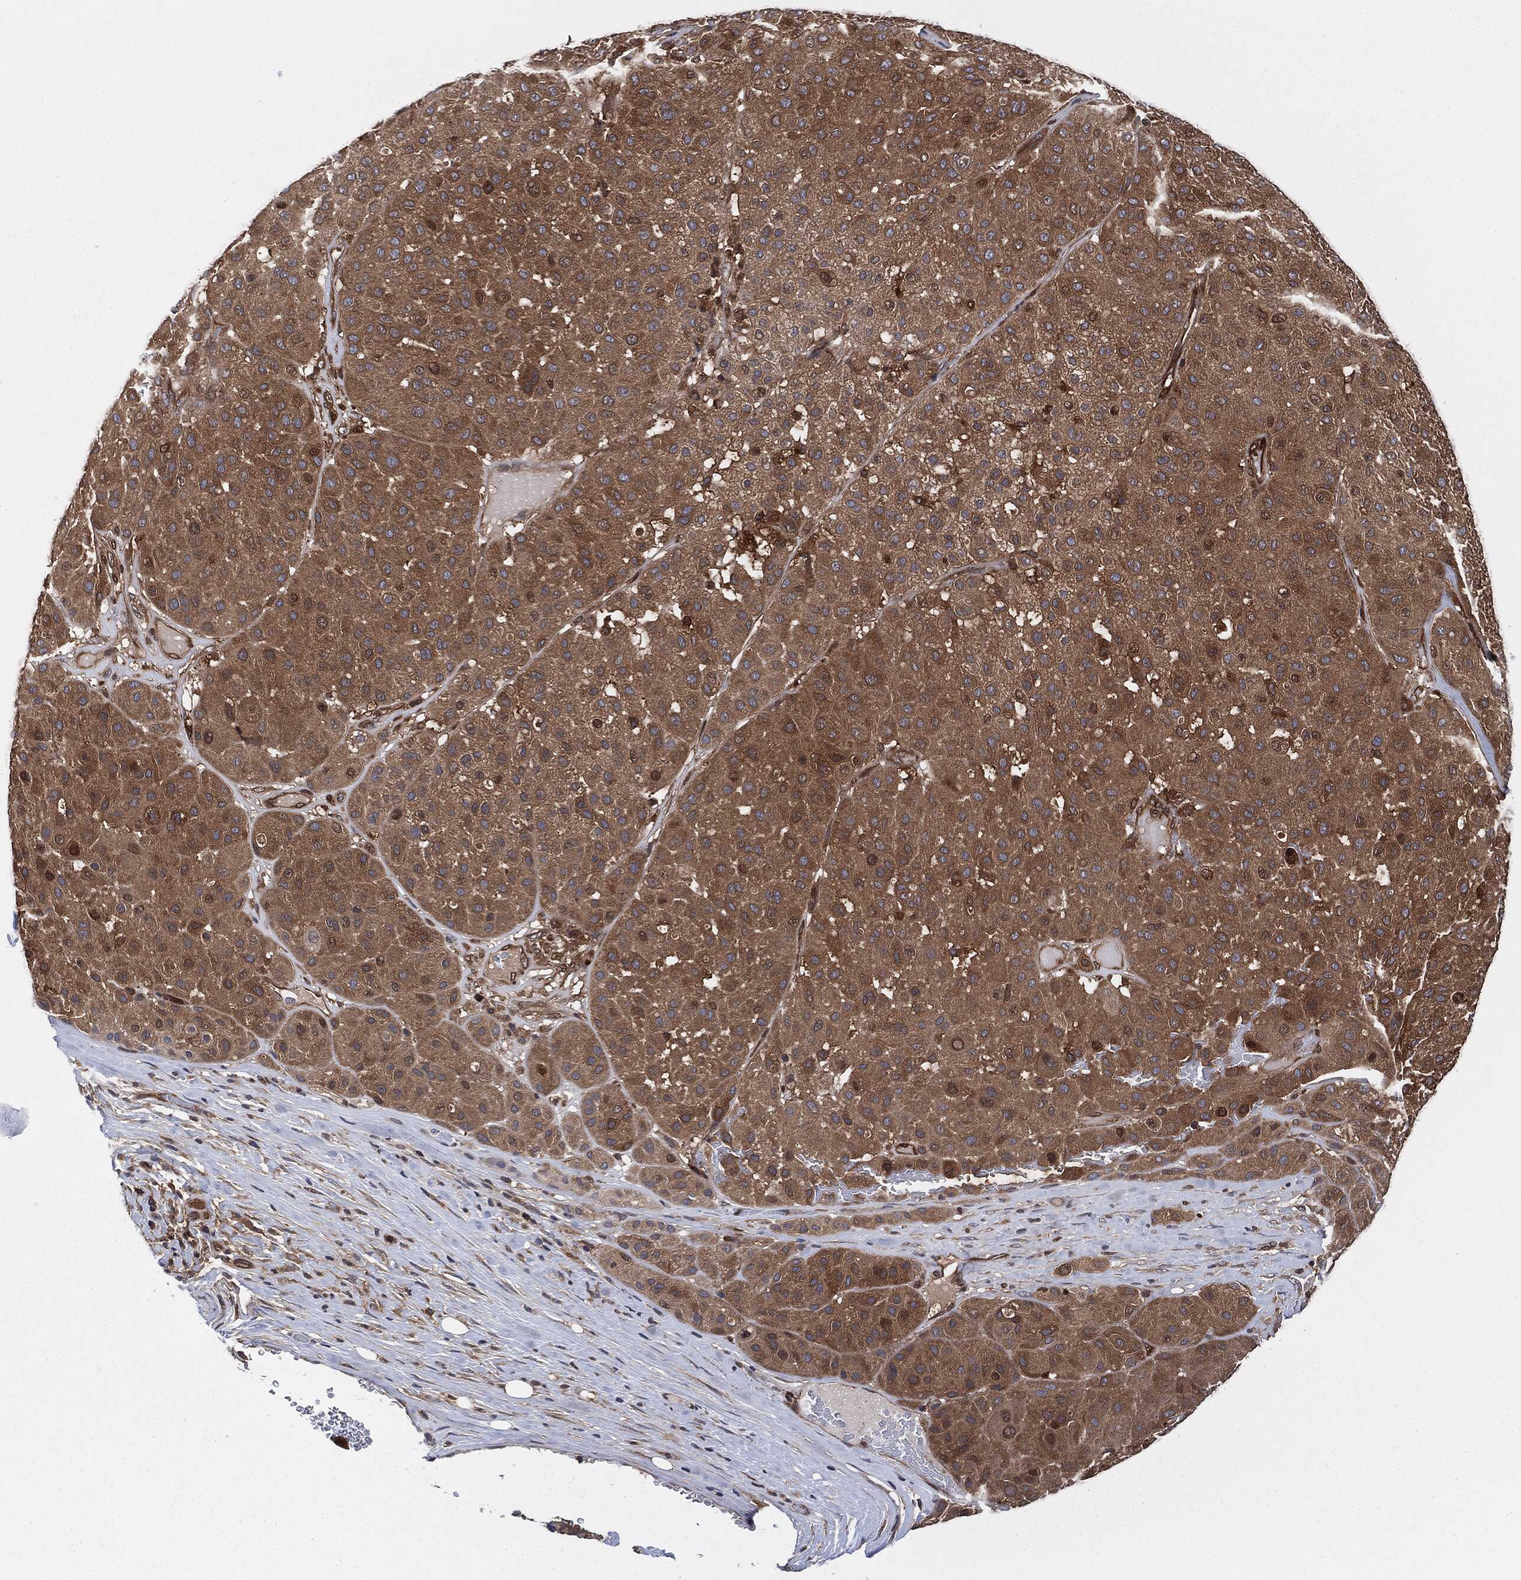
{"staining": {"intensity": "moderate", "quantity": ">75%", "location": "cytoplasmic/membranous"}, "tissue": "melanoma", "cell_type": "Tumor cells", "image_type": "cancer", "snomed": [{"axis": "morphology", "description": "Malignant melanoma, Metastatic site"}, {"axis": "topography", "description": "Smooth muscle"}], "caption": "DAB (3,3'-diaminobenzidine) immunohistochemical staining of melanoma reveals moderate cytoplasmic/membranous protein expression in about >75% of tumor cells.", "gene": "XPNPEP1", "patient": {"sex": "male", "age": 41}}